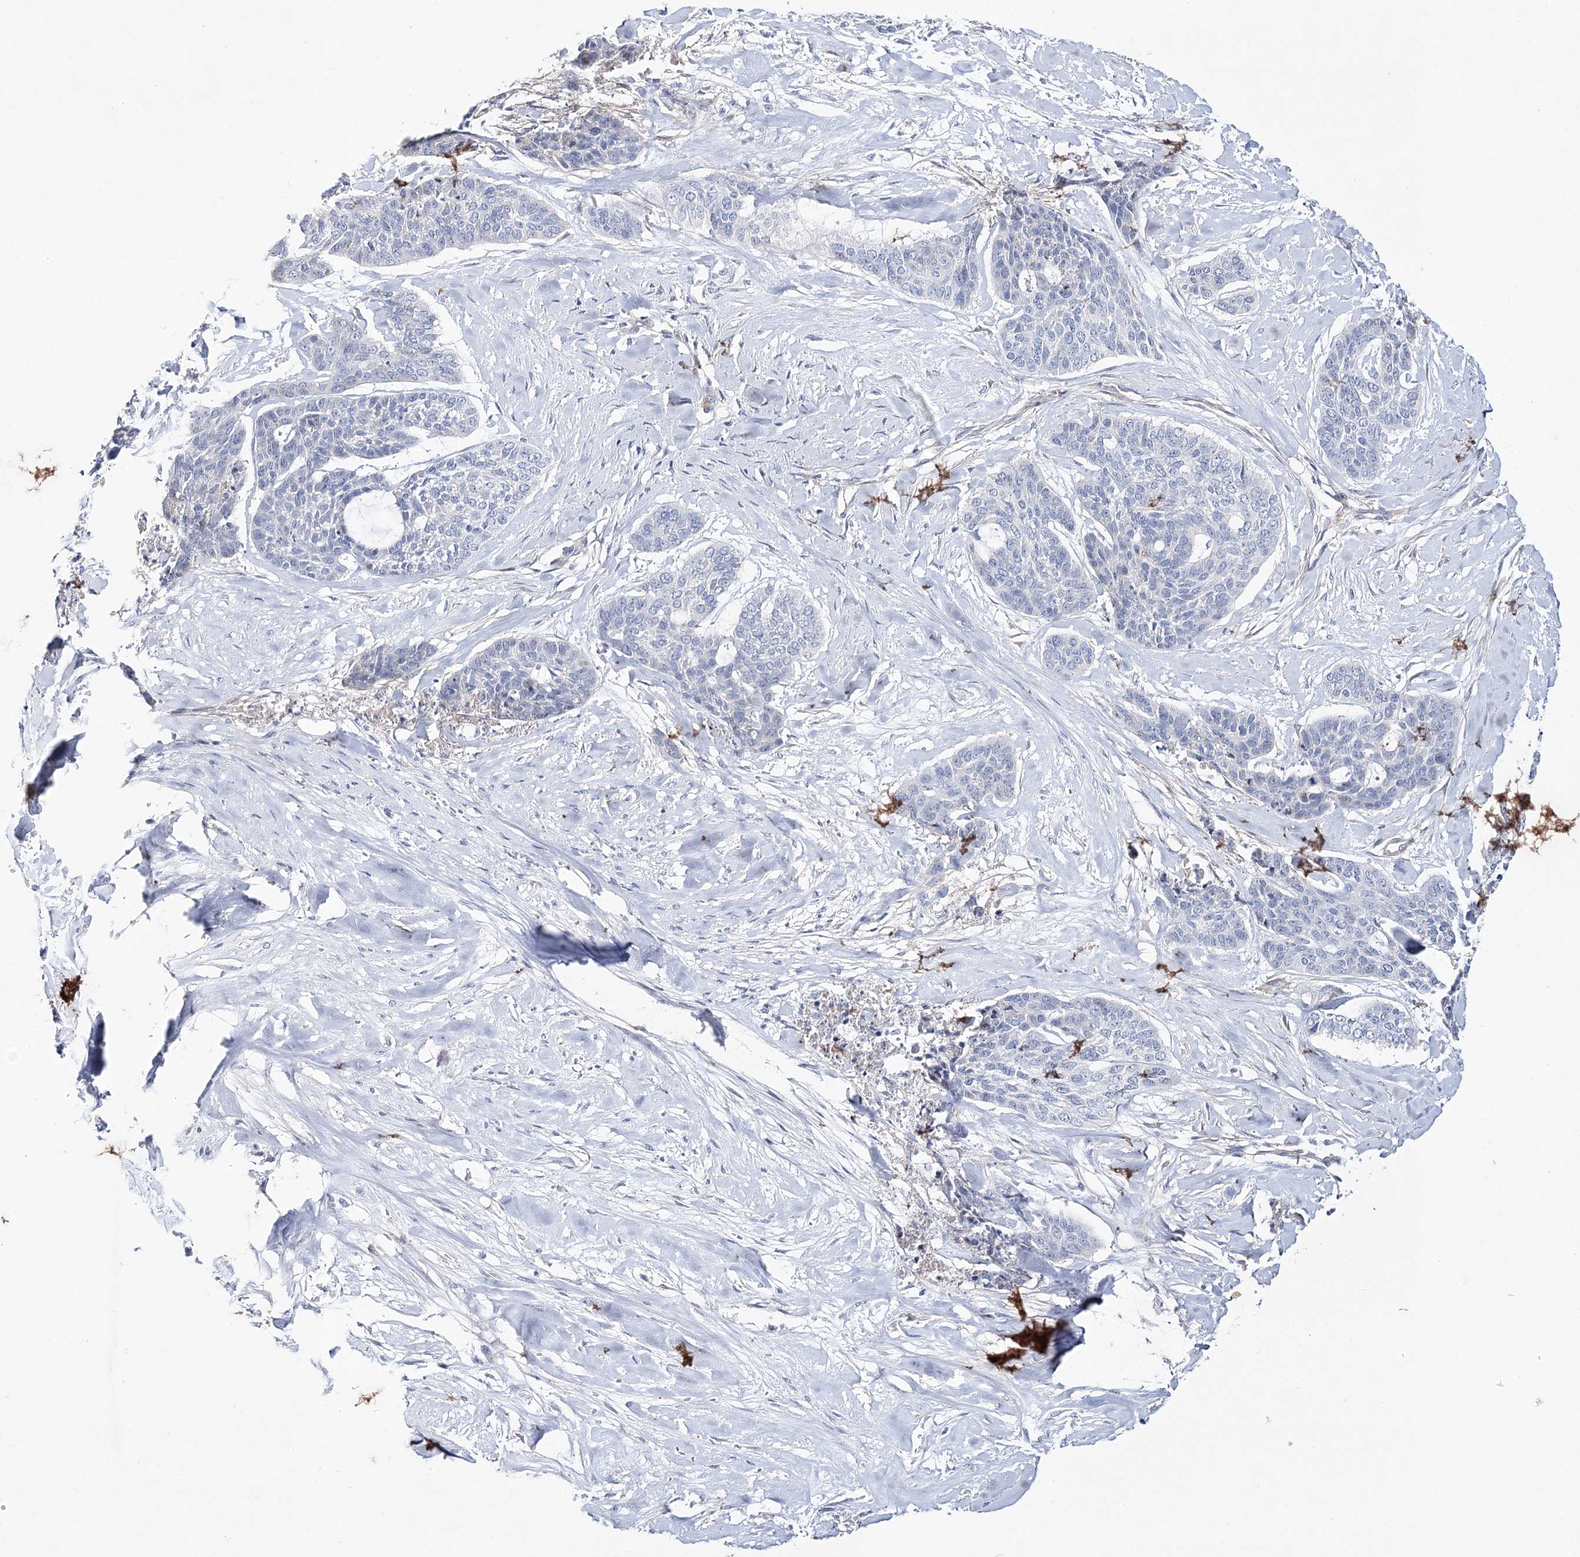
{"staining": {"intensity": "negative", "quantity": "none", "location": "none"}, "tissue": "skin cancer", "cell_type": "Tumor cells", "image_type": "cancer", "snomed": [{"axis": "morphology", "description": "Basal cell carcinoma"}, {"axis": "topography", "description": "Skin"}], "caption": "A photomicrograph of human skin cancer (basal cell carcinoma) is negative for staining in tumor cells.", "gene": "ANO1", "patient": {"sex": "female", "age": 64}}